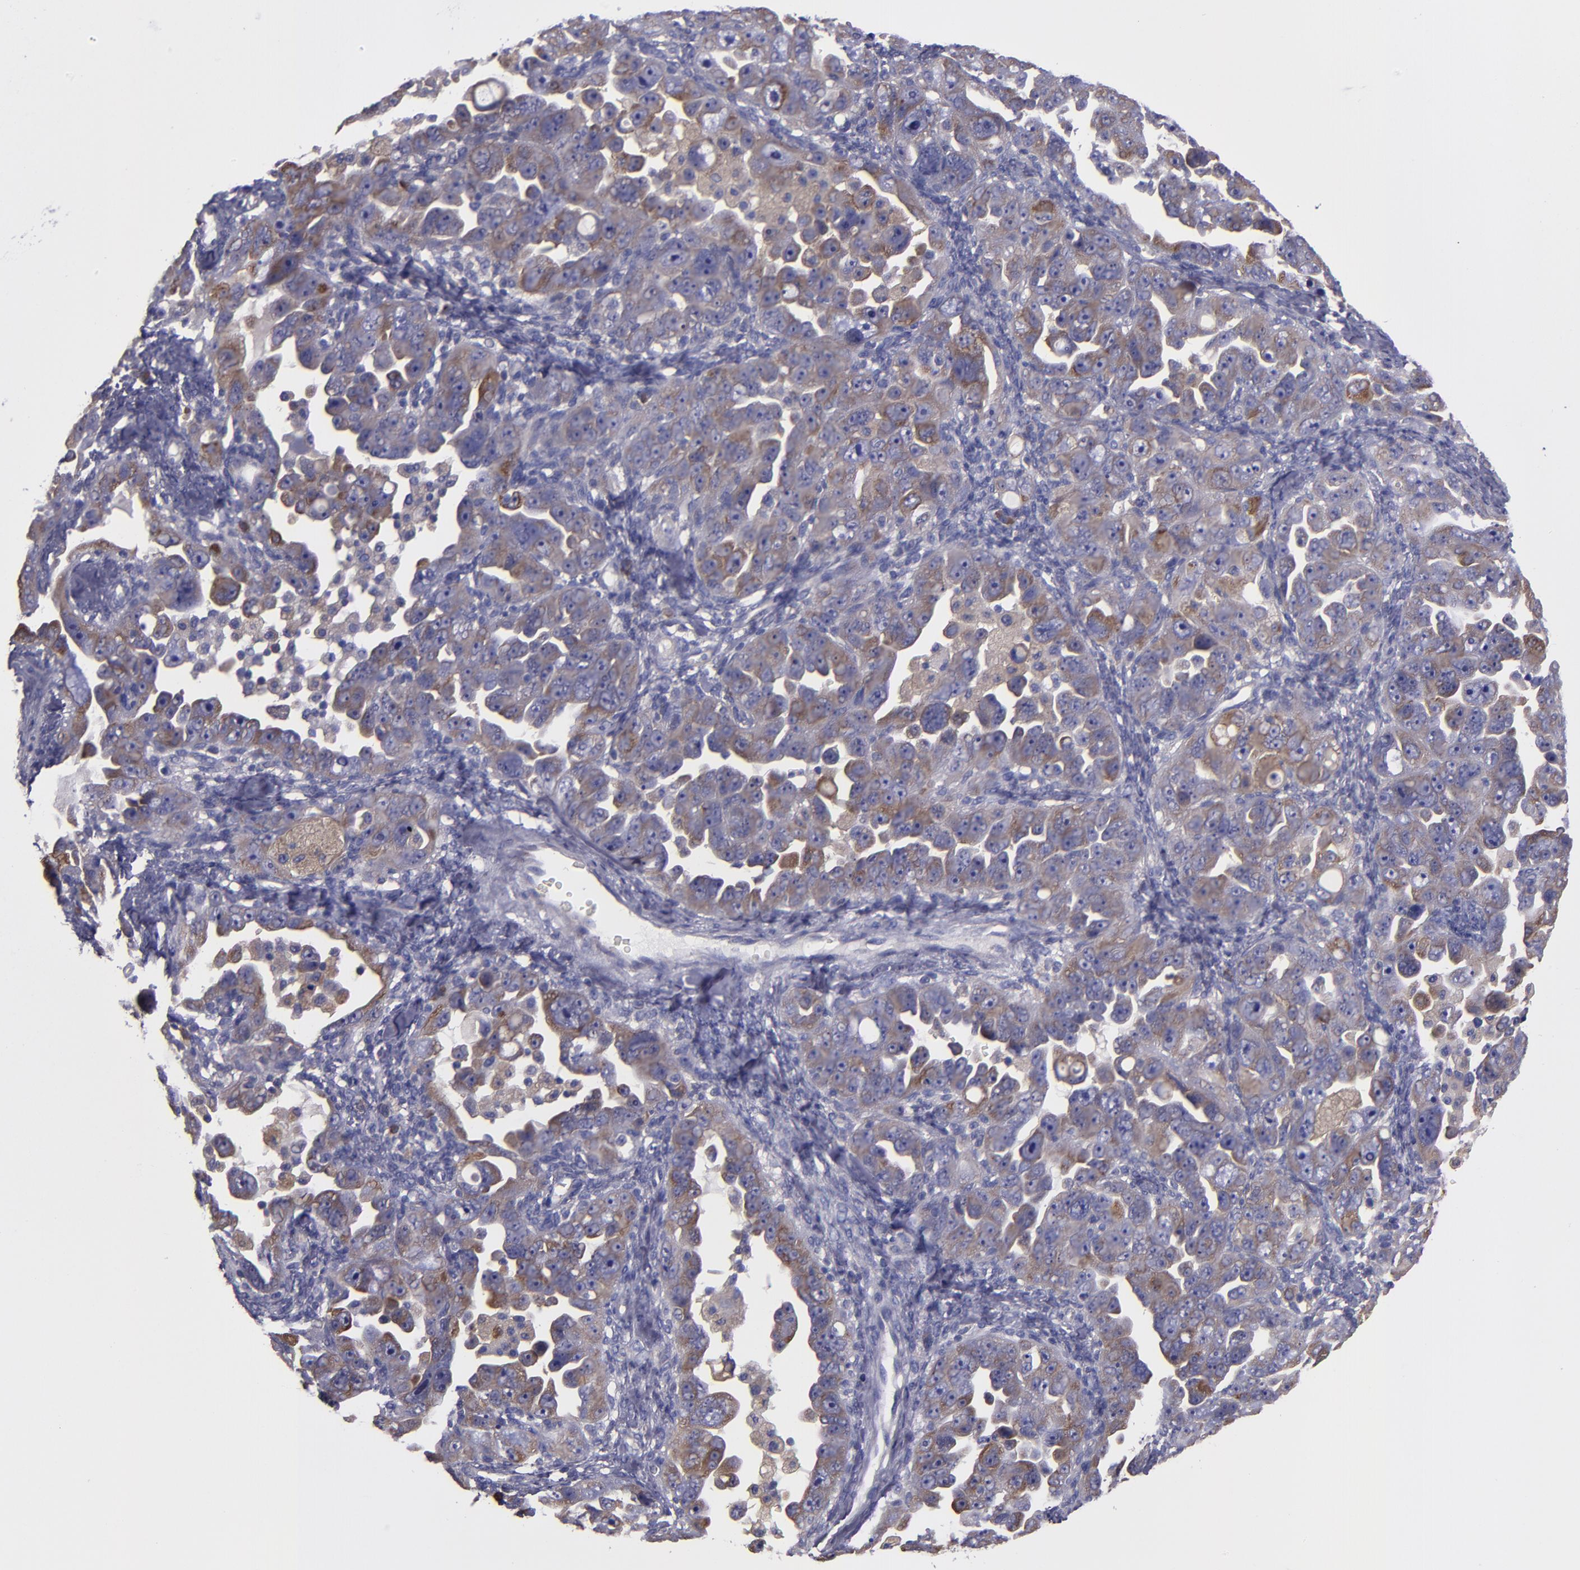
{"staining": {"intensity": "weak", "quantity": ">75%", "location": "cytoplasmic/membranous"}, "tissue": "ovarian cancer", "cell_type": "Tumor cells", "image_type": "cancer", "snomed": [{"axis": "morphology", "description": "Cystadenocarcinoma, serous, NOS"}, {"axis": "topography", "description": "Ovary"}], "caption": "Ovarian cancer (serous cystadenocarcinoma) stained with a protein marker exhibits weak staining in tumor cells.", "gene": "CARS1", "patient": {"sex": "female", "age": 66}}